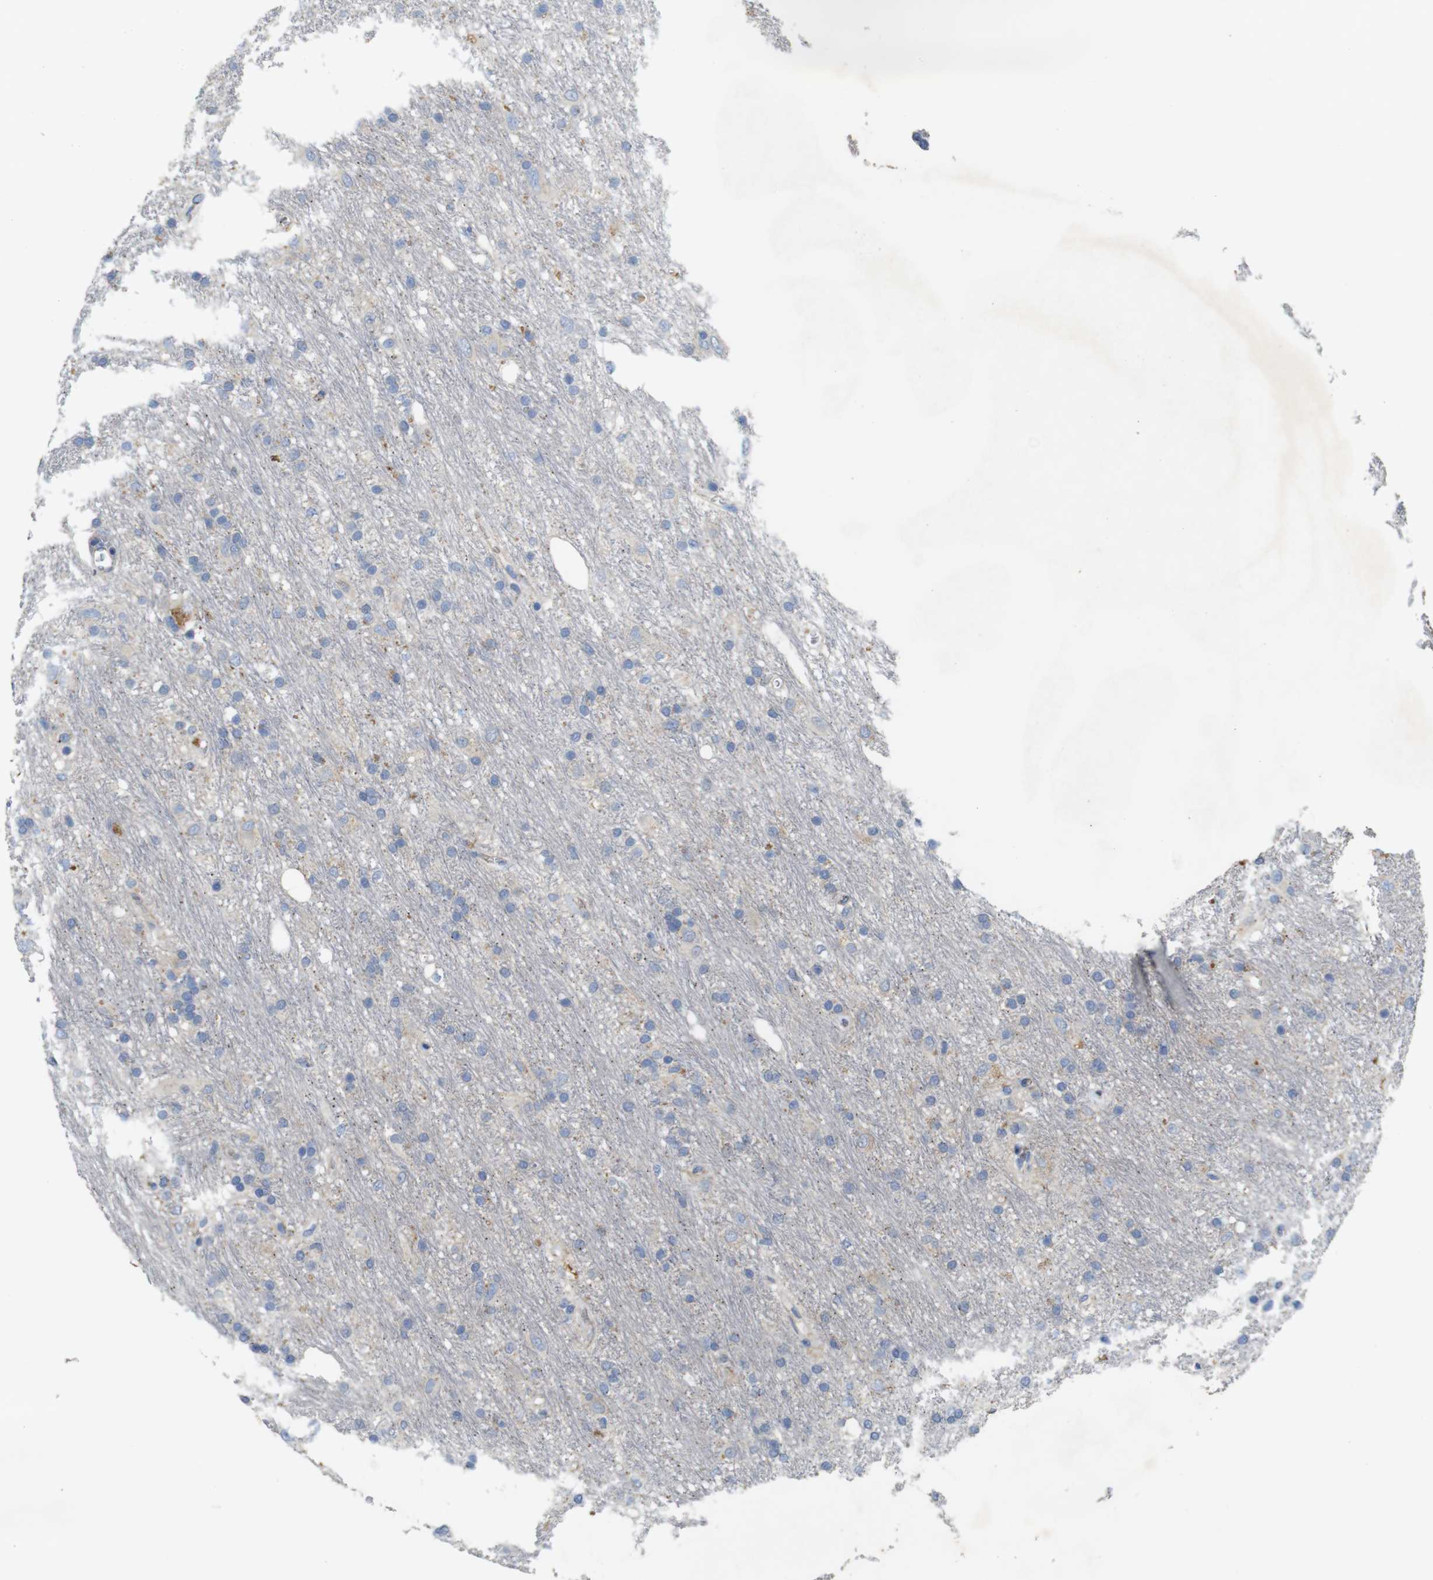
{"staining": {"intensity": "weak", "quantity": "<25%", "location": "cytoplasmic/membranous"}, "tissue": "glioma", "cell_type": "Tumor cells", "image_type": "cancer", "snomed": [{"axis": "morphology", "description": "Glioma, malignant, Low grade"}, {"axis": "topography", "description": "Brain"}], "caption": "This is an IHC micrograph of human malignant low-grade glioma. There is no positivity in tumor cells.", "gene": "NHLRC3", "patient": {"sex": "male", "age": 77}}